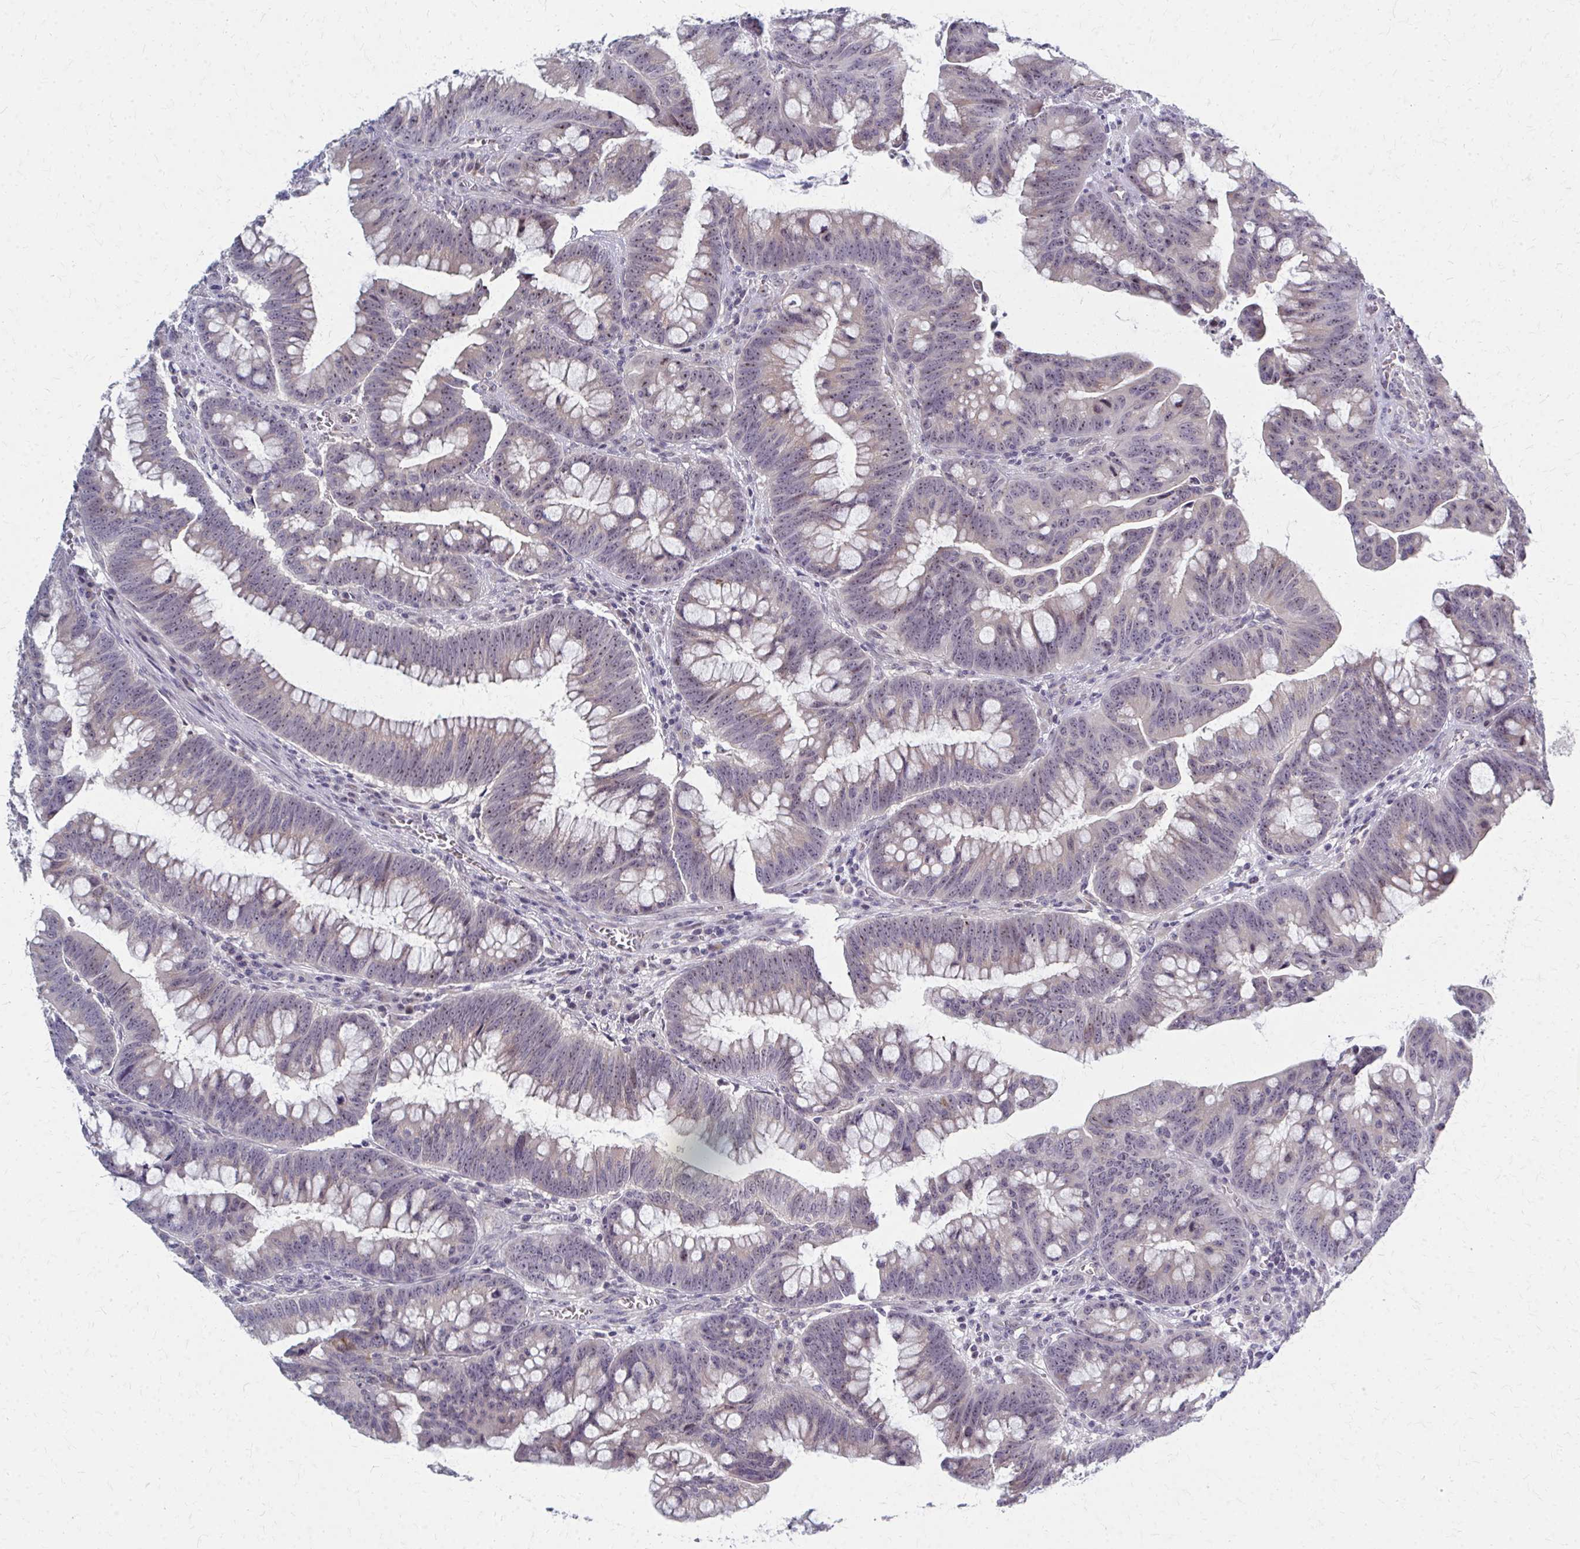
{"staining": {"intensity": "weak", "quantity": ">75%", "location": "nuclear"}, "tissue": "colorectal cancer", "cell_type": "Tumor cells", "image_type": "cancer", "snomed": [{"axis": "morphology", "description": "Adenocarcinoma, NOS"}, {"axis": "topography", "description": "Colon"}], "caption": "The micrograph demonstrates immunohistochemical staining of colorectal cancer (adenocarcinoma). There is weak nuclear staining is identified in about >75% of tumor cells.", "gene": "NUDT16", "patient": {"sex": "male", "age": 62}}